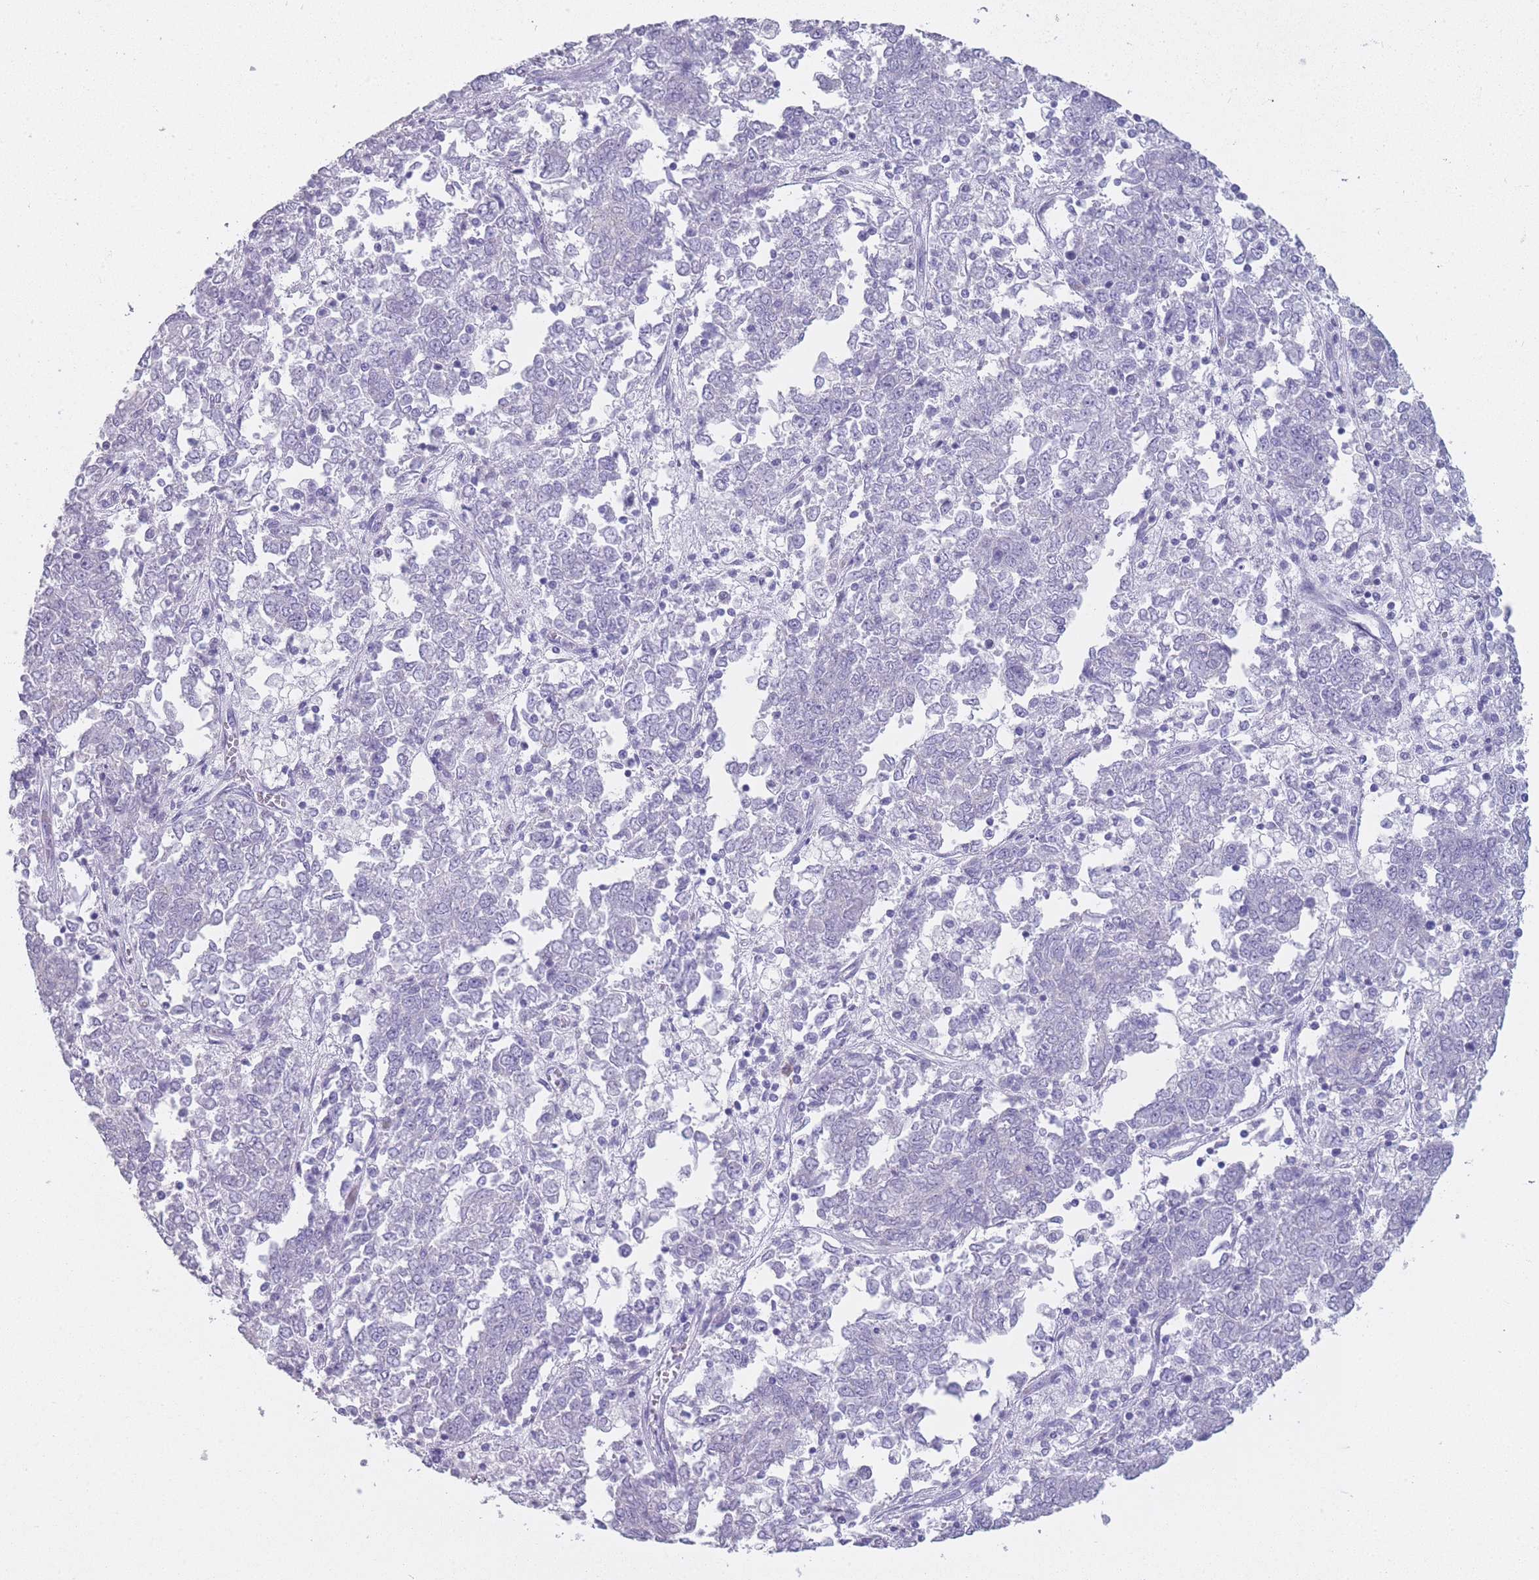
{"staining": {"intensity": "negative", "quantity": "none", "location": "none"}, "tissue": "endometrial cancer", "cell_type": "Tumor cells", "image_type": "cancer", "snomed": [{"axis": "morphology", "description": "Adenocarcinoma, NOS"}, {"axis": "topography", "description": "Endometrium"}], "caption": "High magnification brightfield microscopy of adenocarcinoma (endometrial) stained with DAB (3,3'-diaminobenzidine) (brown) and counterstained with hematoxylin (blue): tumor cells show no significant staining.", "gene": "DCANP1", "patient": {"sex": "female", "age": 80}}